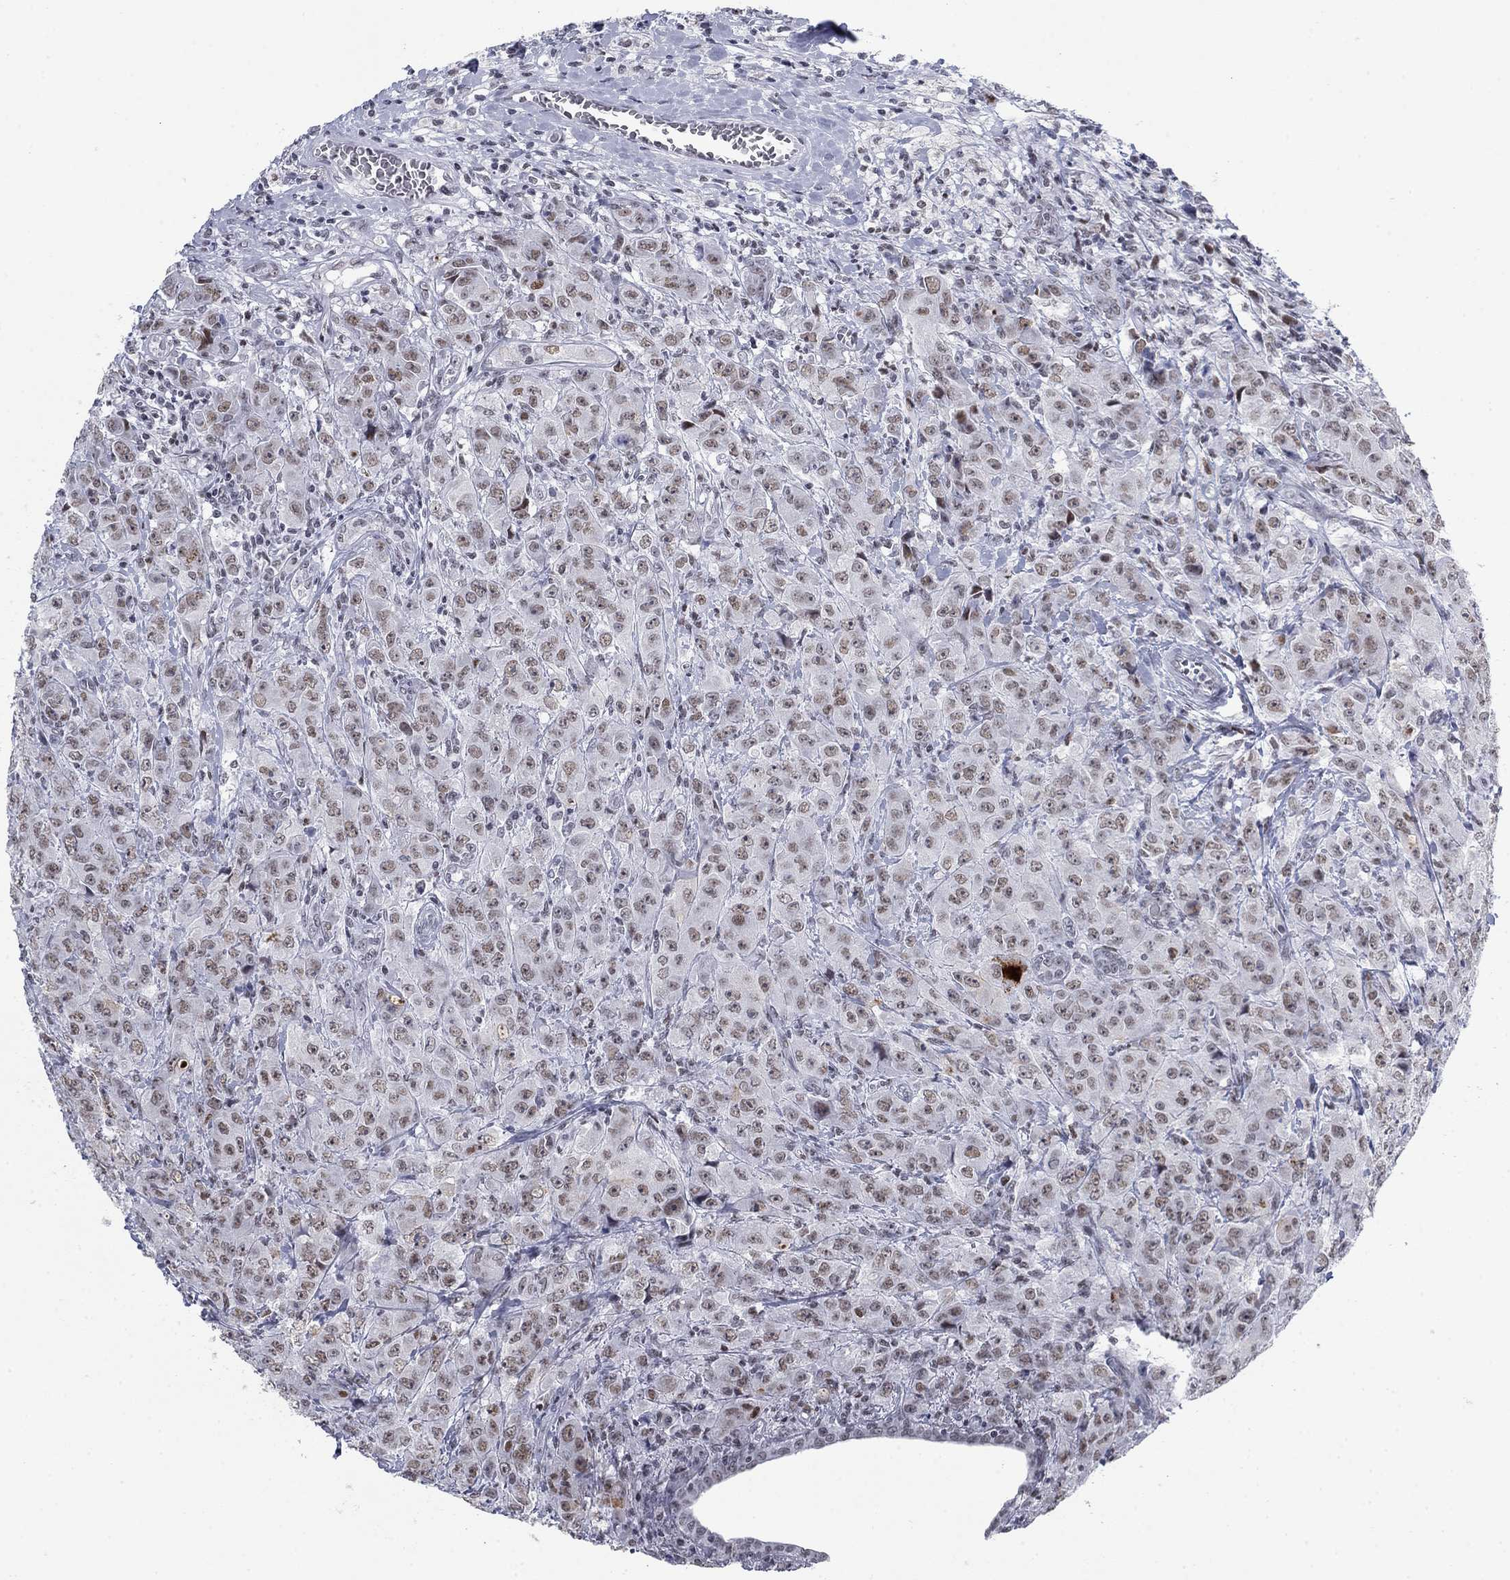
{"staining": {"intensity": "weak", "quantity": "25%-75%", "location": "nuclear"}, "tissue": "breast cancer", "cell_type": "Tumor cells", "image_type": "cancer", "snomed": [{"axis": "morphology", "description": "Duct carcinoma"}, {"axis": "topography", "description": "Breast"}], "caption": "Weak nuclear positivity is seen in approximately 25%-75% of tumor cells in intraductal carcinoma (breast).", "gene": "NPAS3", "patient": {"sex": "female", "age": 43}}